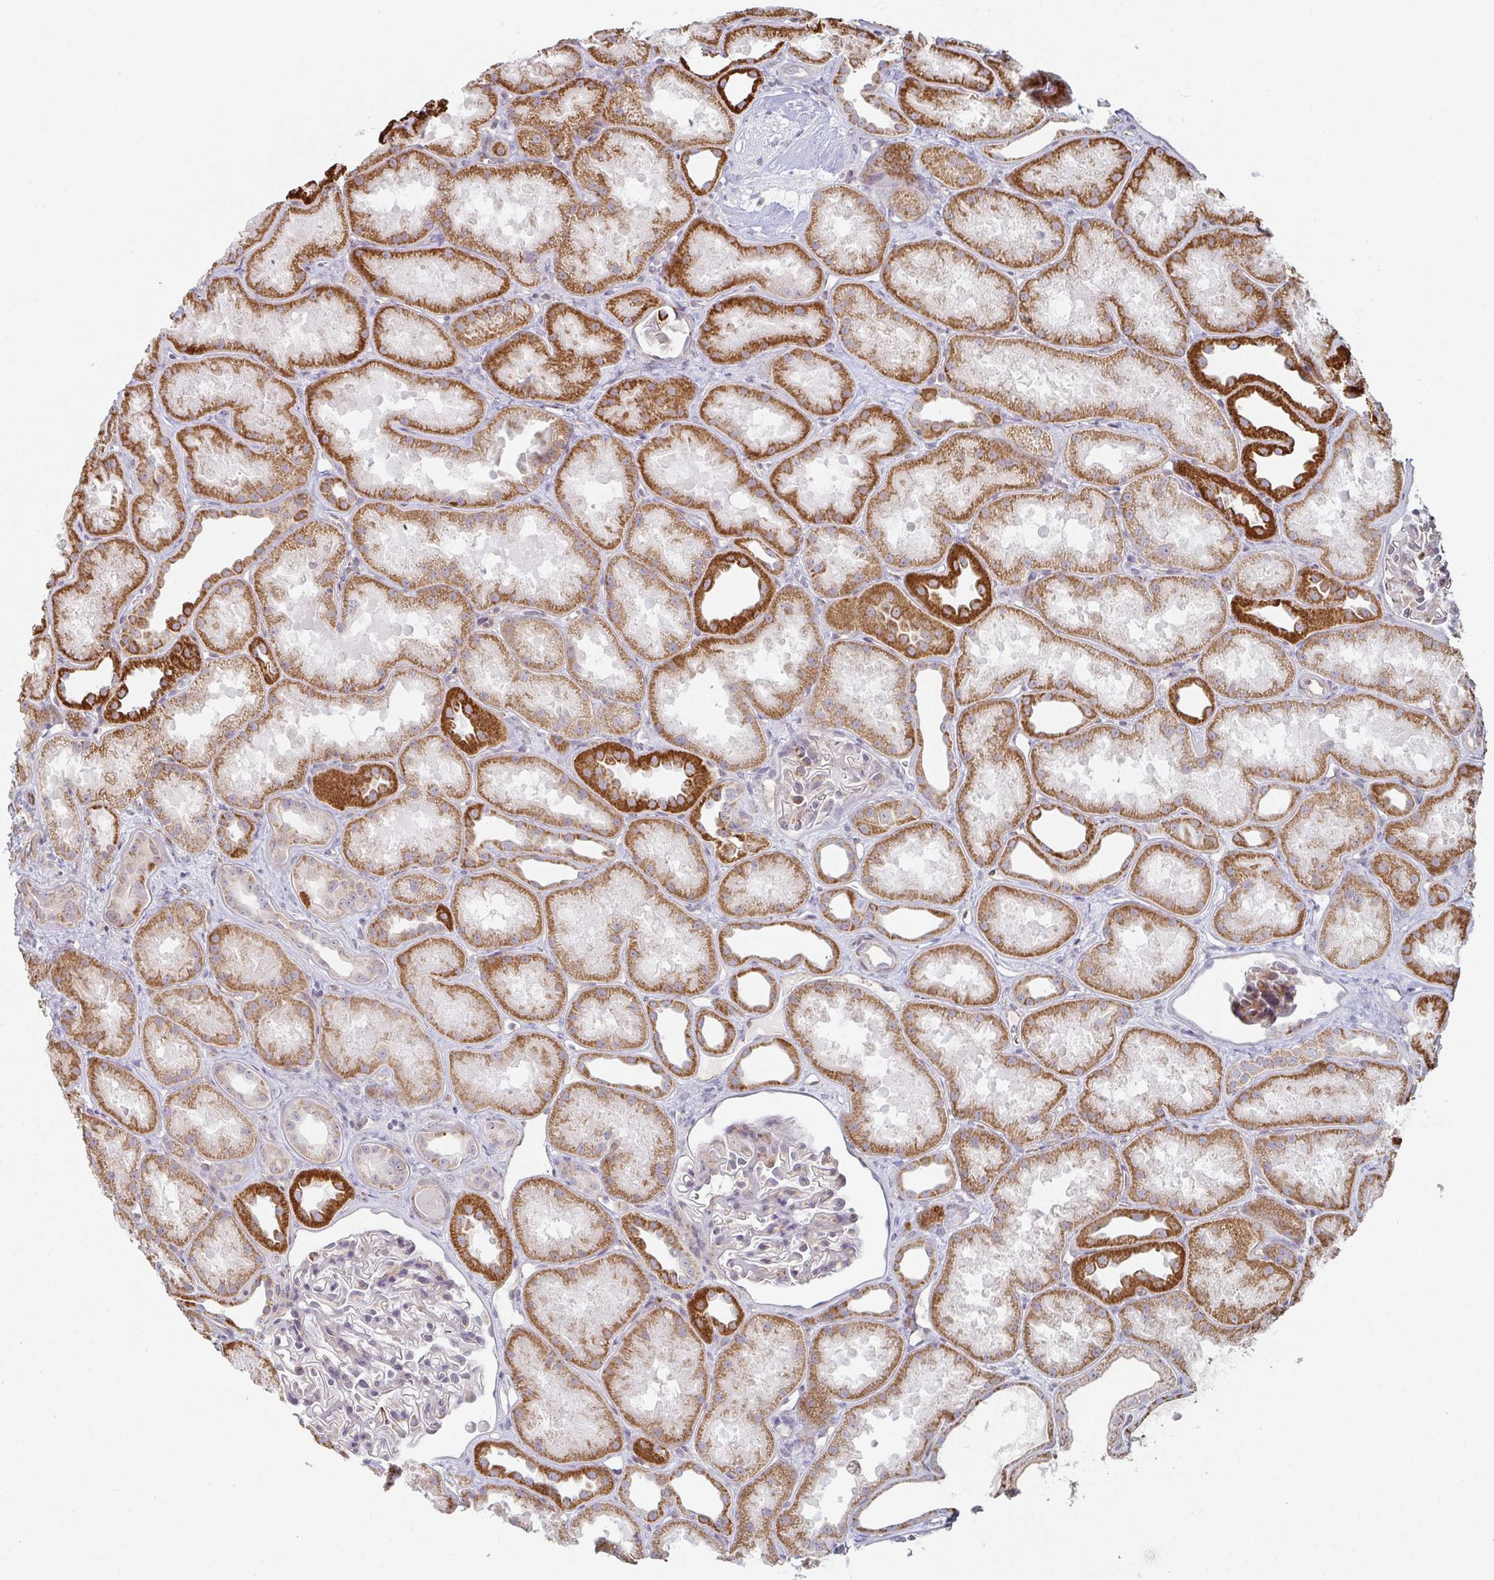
{"staining": {"intensity": "negative", "quantity": "none", "location": "none"}, "tissue": "kidney", "cell_type": "Cells in glomeruli", "image_type": "normal", "snomed": [{"axis": "morphology", "description": "Normal tissue, NOS"}, {"axis": "topography", "description": "Kidney"}], "caption": "An IHC photomicrograph of unremarkable kidney is shown. There is no staining in cells in glomeruli of kidney. Brightfield microscopy of immunohistochemistry stained with DAB (3,3'-diaminobenzidine) (brown) and hematoxylin (blue), captured at high magnification.", "gene": "ZNF526", "patient": {"sex": "male", "age": 61}}